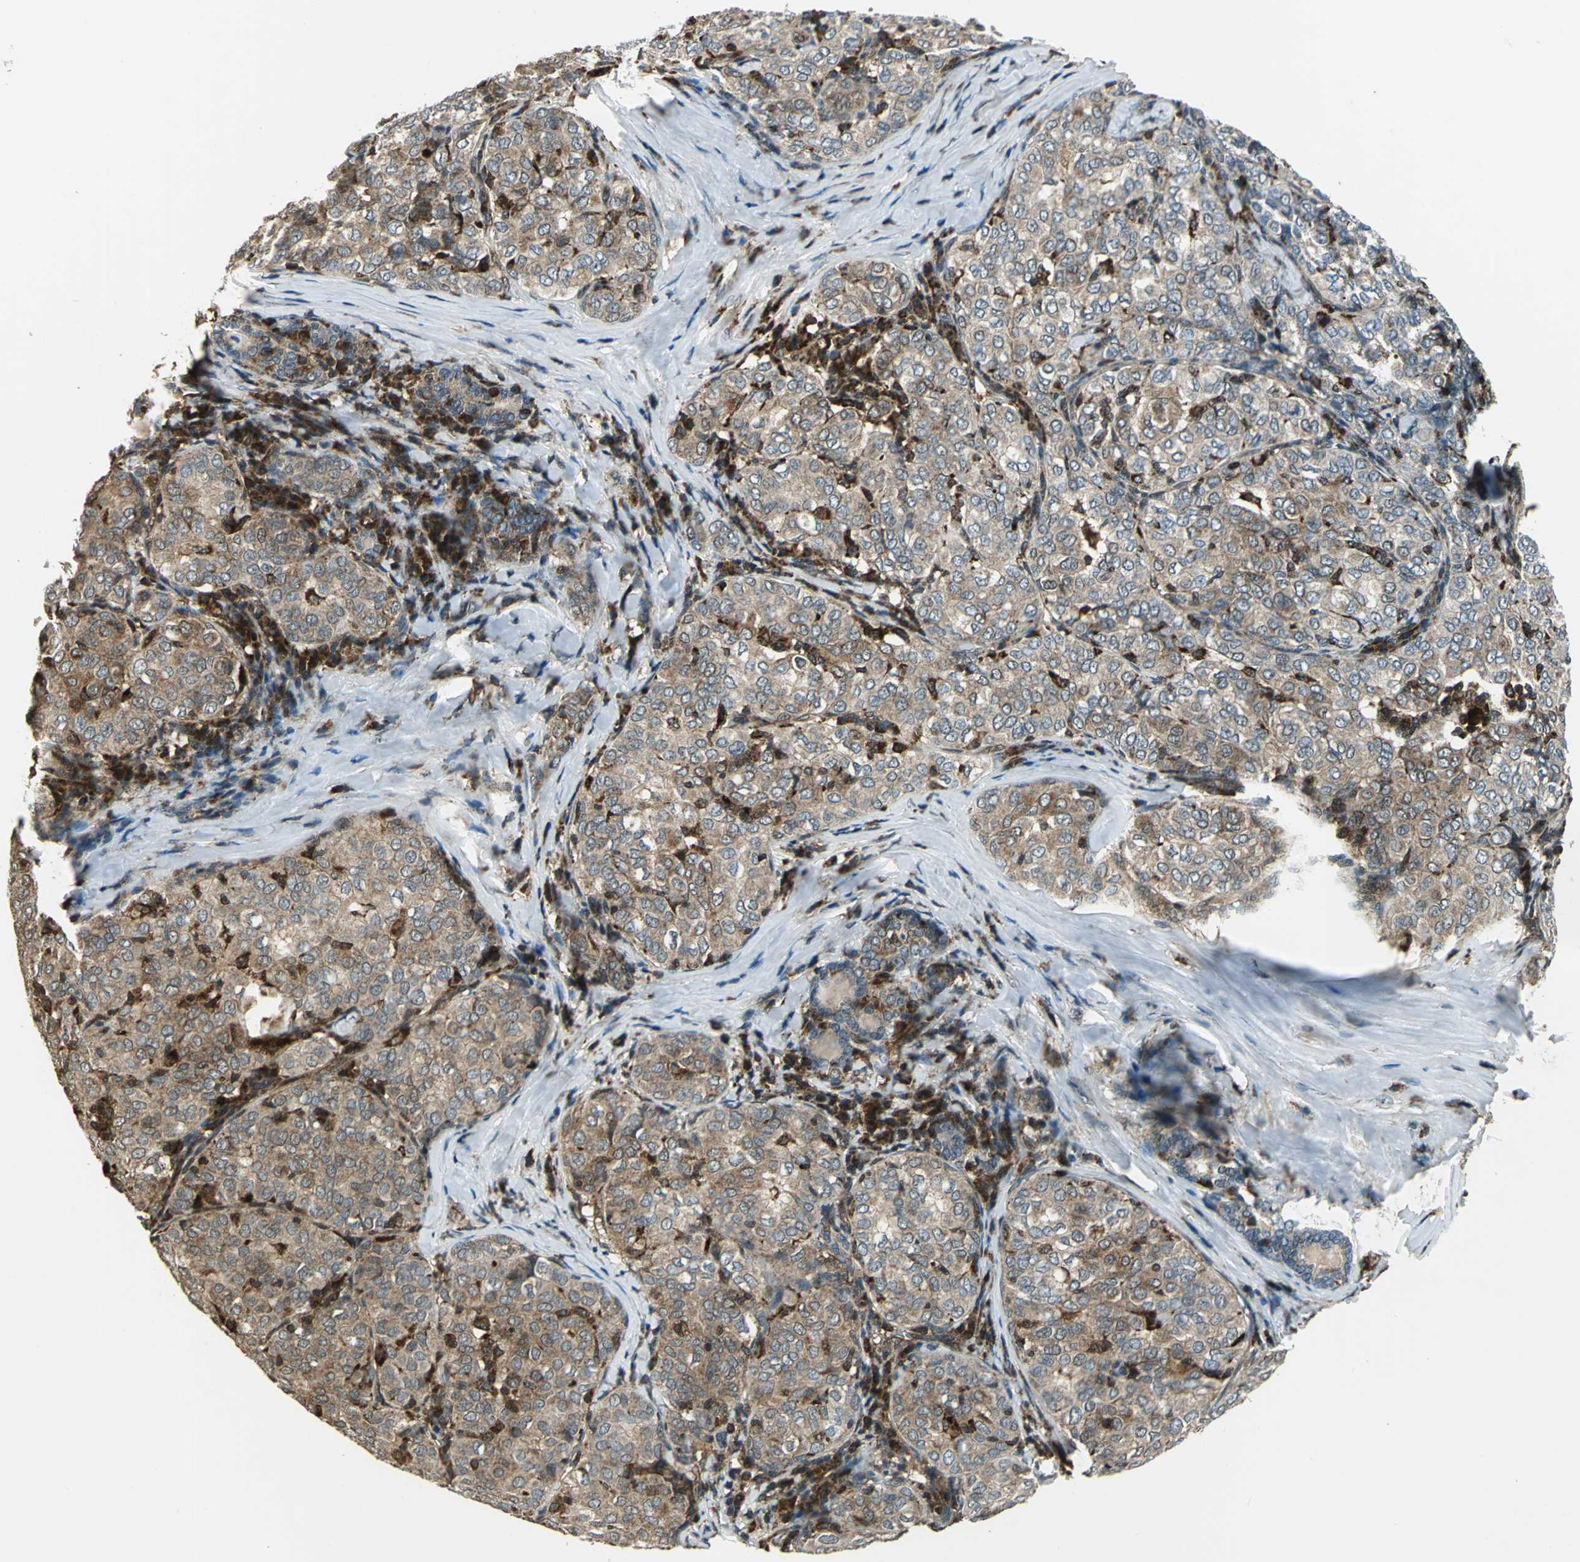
{"staining": {"intensity": "moderate", "quantity": ">75%", "location": "cytoplasmic/membranous"}, "tissue": "thyroid cancer", "cell_type": "Tumor cells", "image_type": "cancer", "snomed": [{"axis": "morphology", "description": "Papillary adenocarcinoma, NOS"}, {"axis": "topography", "description": "Thyroid gland"}], "caption": "Thyroid cancer (papillary adenocarcinoma) stained with a protein marker demonstrates moderate staining in tumor cells.", "gene": "NUDT2", "patient": {"sex": "female", "age": 30}}